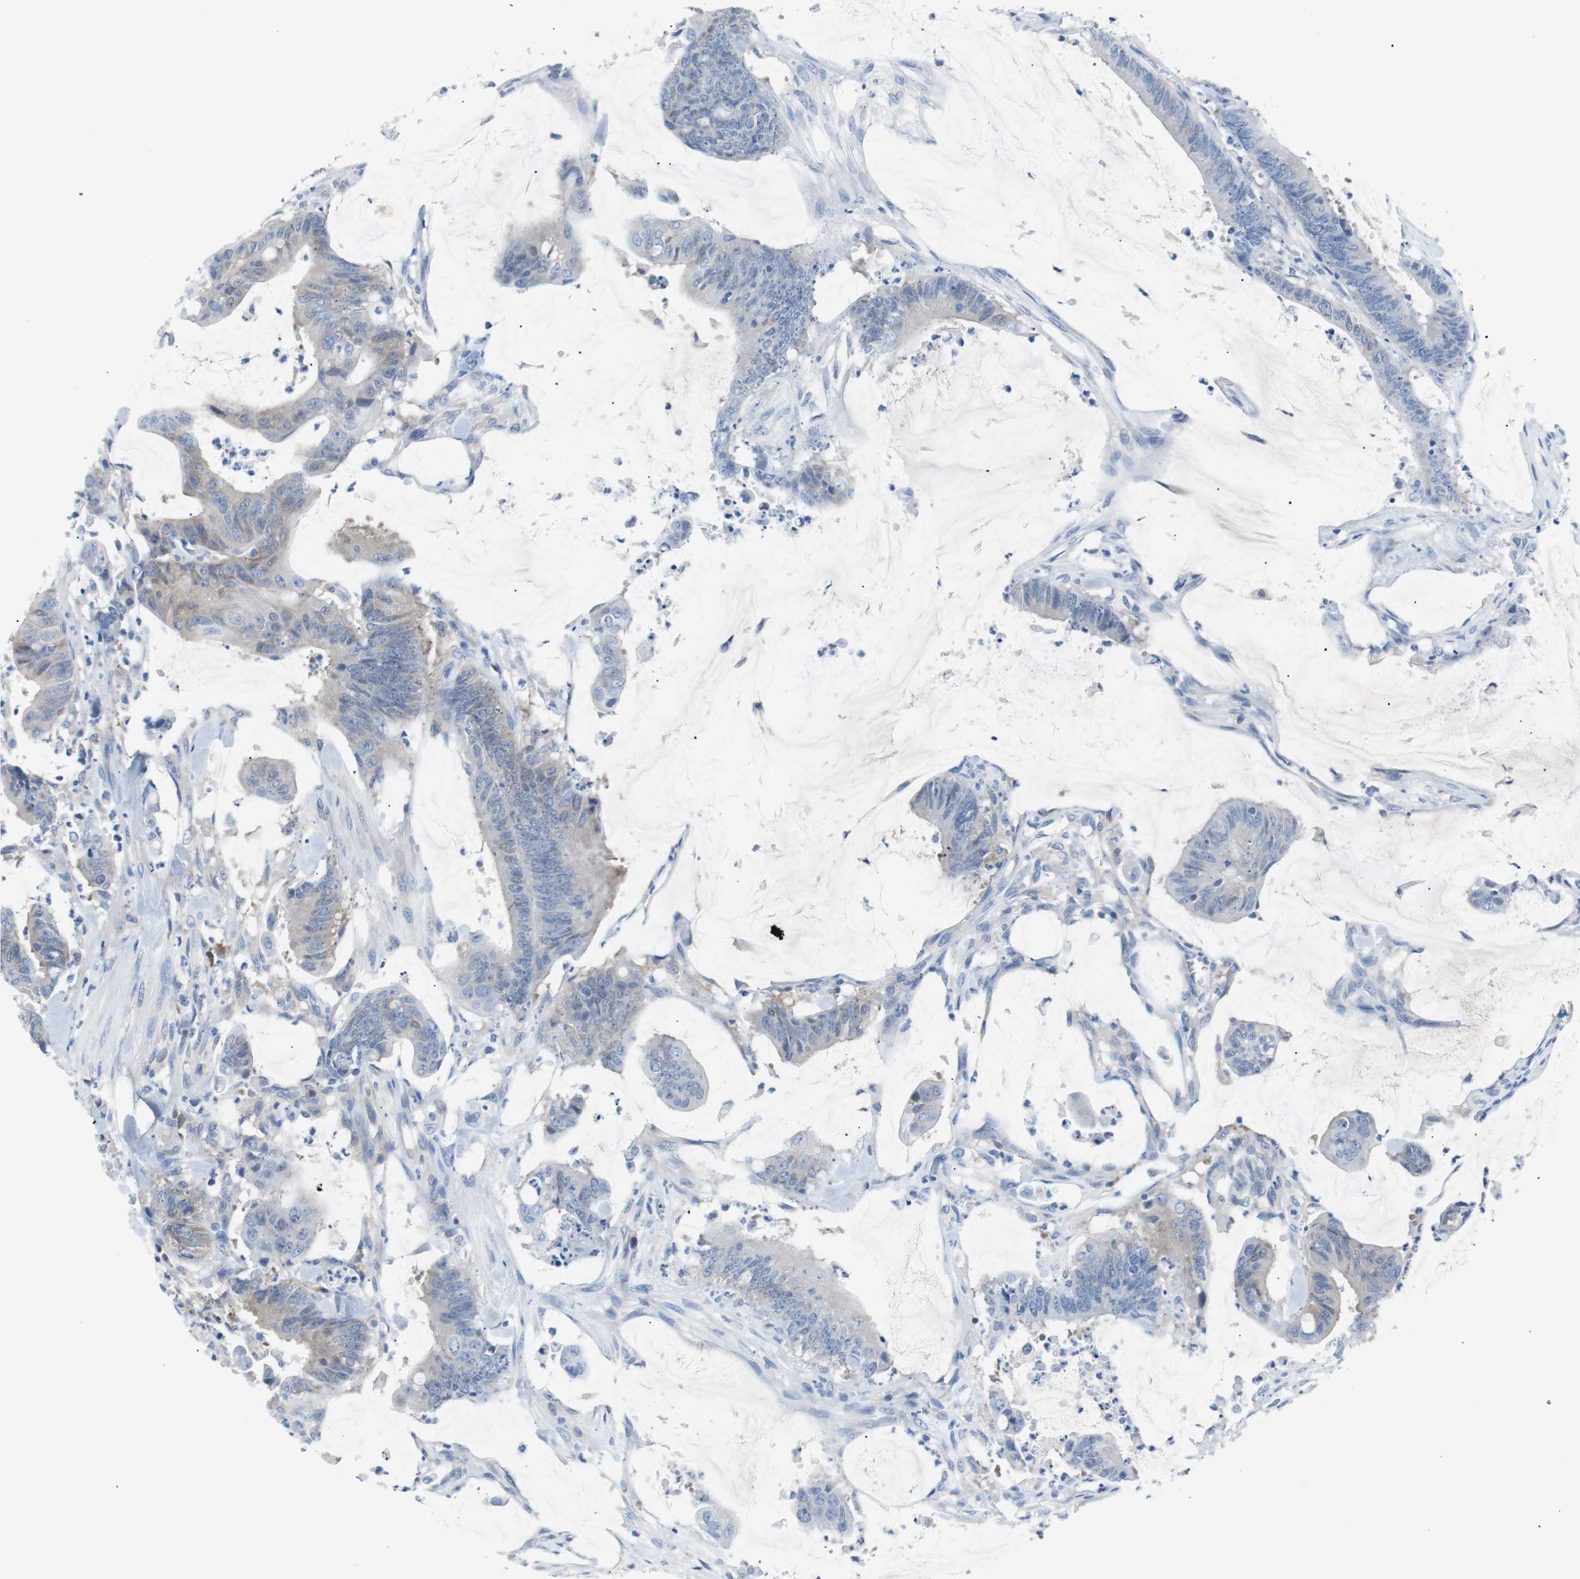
{"staining": {"intensity": "weak", "quantity": "25%-75%", "location": "cytoplasmic/membranous"}, "tissue": "colorectal cancer", "cell_type": "Tumor cells", "image_type": "cancer", "snomed": [{"axis": "morphology", "description": "Adenocarcinoma, NOS"}, {"axis": "topography", "description": "Rectum"}], "caption": "Weak cytoplasmic/membranous expression is present in approximately 25%-75% of tumor cells in colorectal adenocarcinoma. (brown staining indicates protein expression, while blue staining denotes nuclei).", "gene": "EEF2K", "patient": {"sex": "female", "age": 66}}